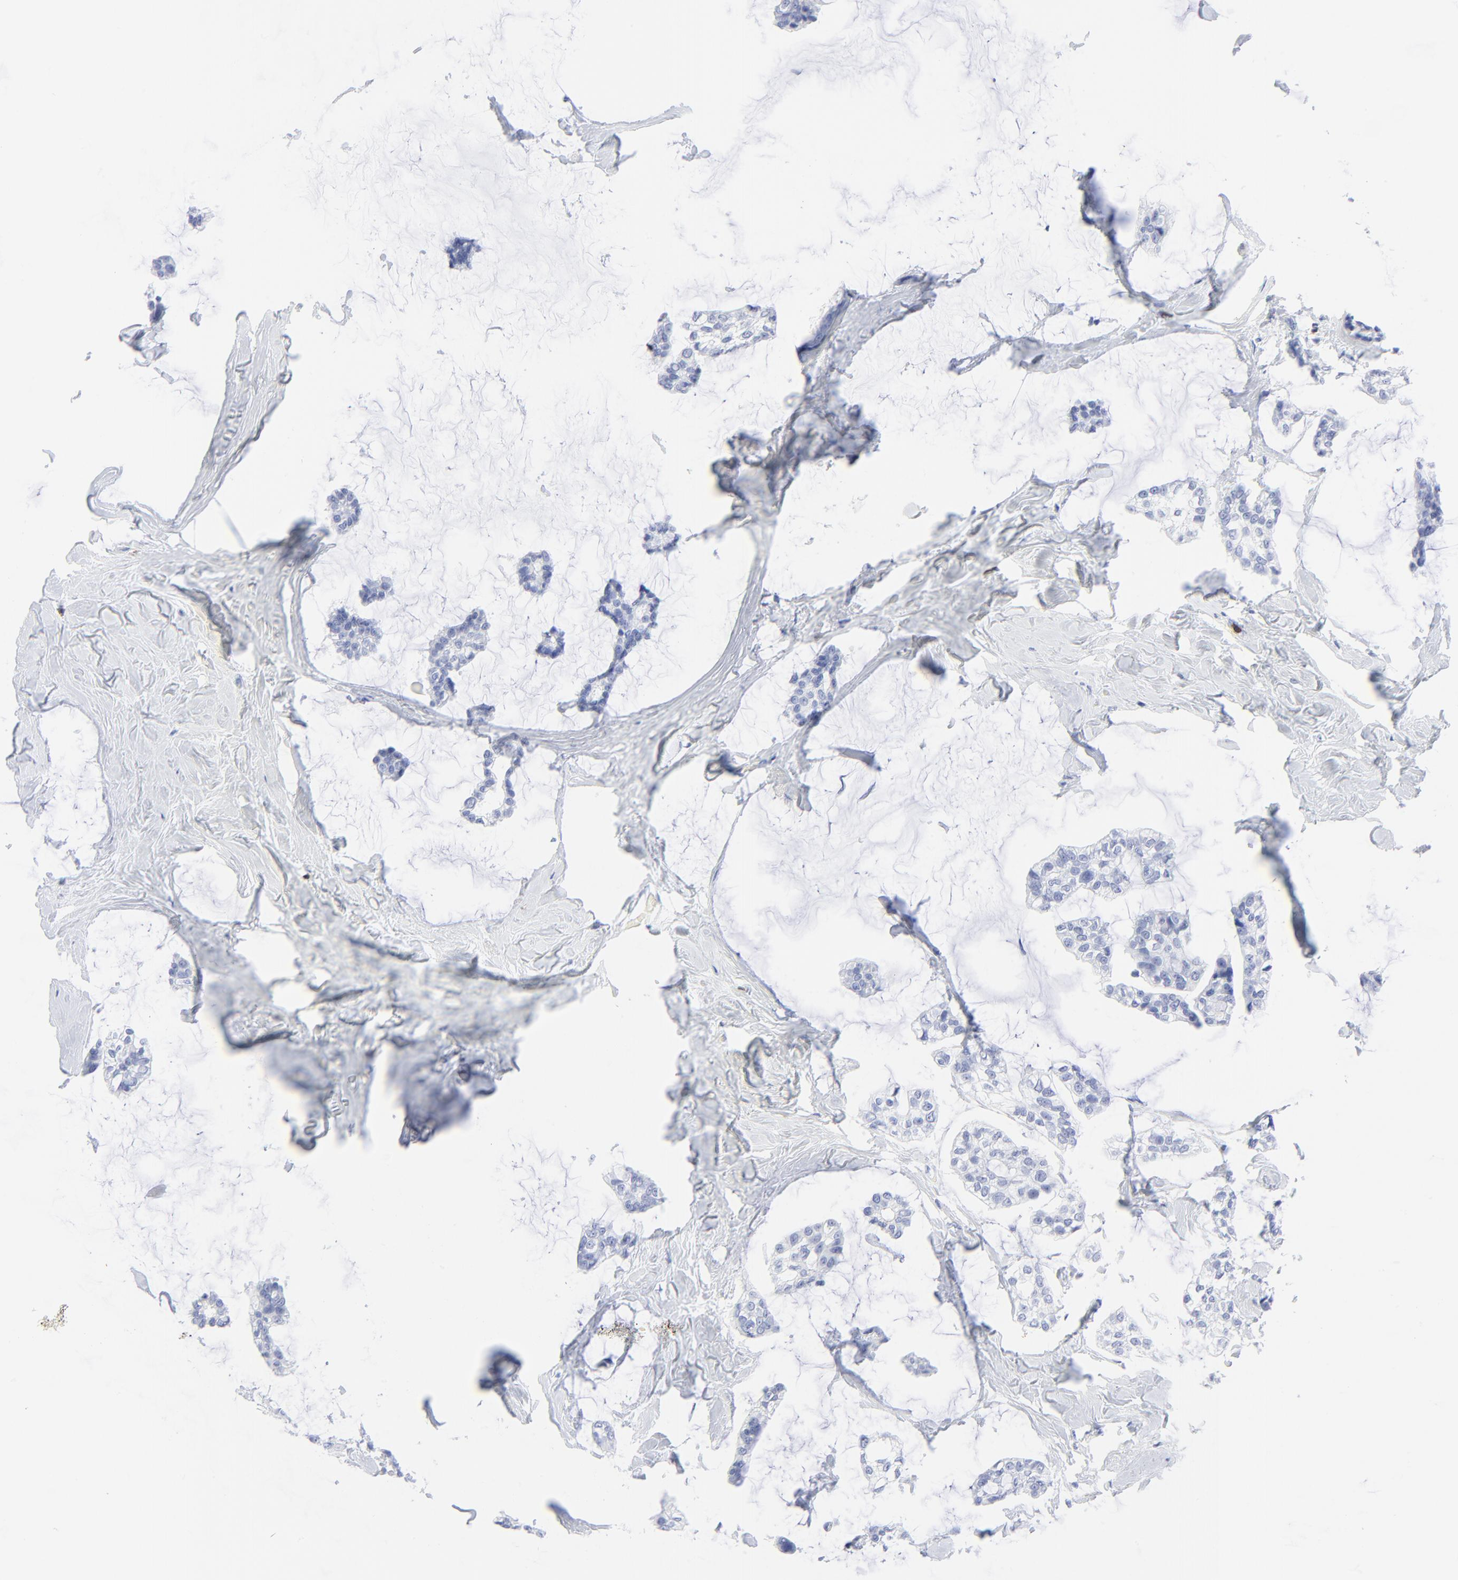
{"staining": {"intensity": "negative", "quantity": "none", "location": "none"}, "tissue": "breast cancer", "cell_type": "Tumor cells", "image_type": "cancer", "snomed": [{"axis": "morphology", "description": "Duct carcinoma"}, {"axis": "topography", "description": "Breast"}], "caption": "IHC image of neoplastic tissue: breast cancer (invasive ductal carcinoma) stained with DAB shows no significant protein staining in tumor cells. (Stains: DAB (3,3'-diaminobenzidine) immunohistochemistry (IHC) with hematoxylin counter stain, Microscopy: brightfield microscopy at high magnification).", "gene": "LCK", "patient": {"sex": "female", "age": 93}}